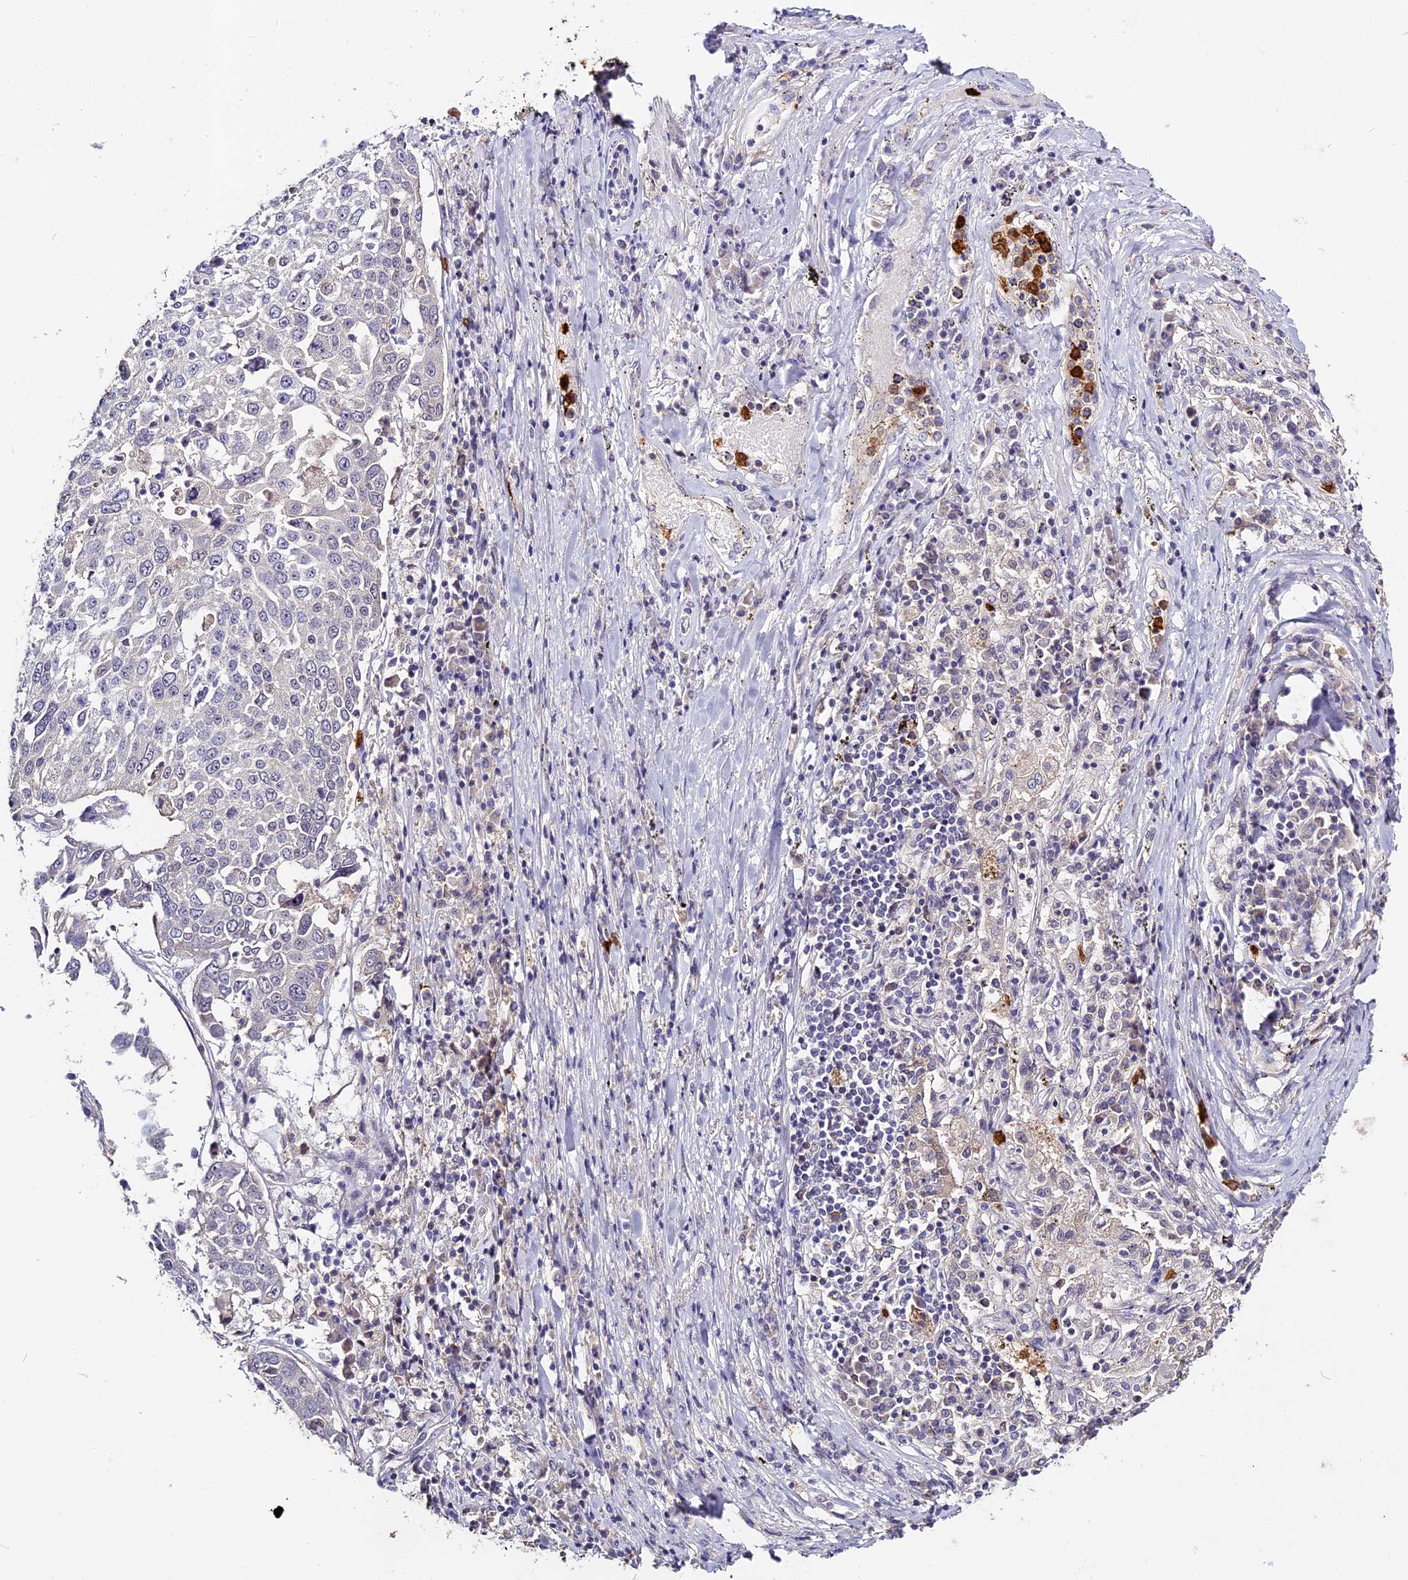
{"staining": {"intensity": "negative", "quantity": "none", "location": "none"}, "tissue": "lung cancer", "cell_type": "Tumor cells", "image_type": "cancer", "snomed": [{"axis": "morphology", "description": "Squamous cell carcinoma, NOS"}, {"axis": "topography", "description": "Lung"}], "caption": "Histopathology image shows no protein positivity in tumor cells of lung cancer tissue.", "gene": "ADGRD1", "patient": {"sex": "male", "age": 65}}